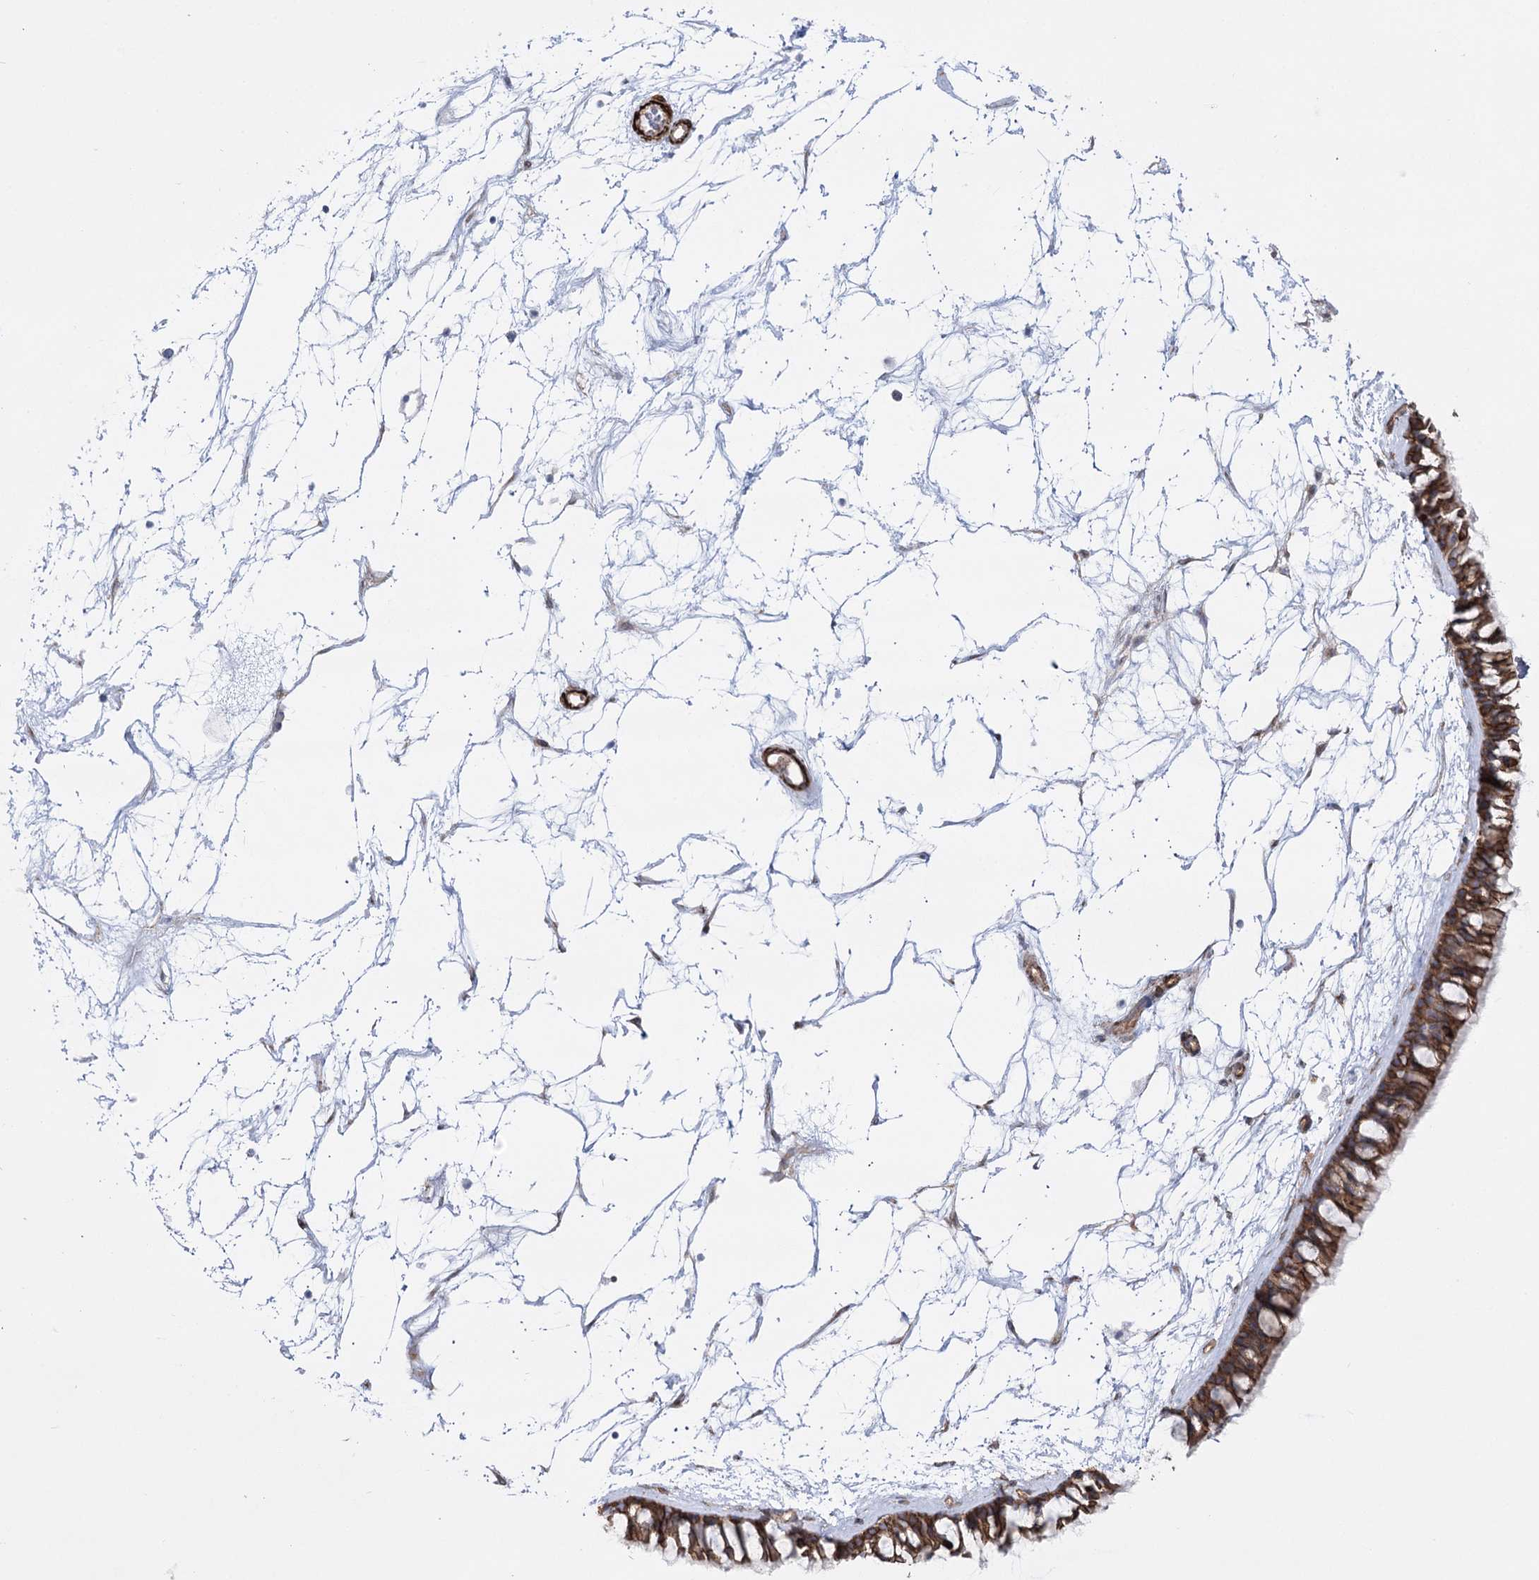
{"staining": {"intensity": "moderate", "quantity": ">75%", "location": "cytoplasmic/membranous"}, "tissue": "nasopharynx", "cell_type": "Respiratory epithelial cells", "image_type": "normal", "snomed": [{"axis": "morphology", "description": "Normal tissue, NOS"}, {"axis": "topography", "description": "Nasopharynx"}], "caption": "Moderate cytoplasmic/membranous staining for a protein is present in about >75% of respiratory epithelial cells of unremarkable nasopharynx using IHC.", "gene": "PLEKHA5", "patient": {"sex": "male", "age": 64}}